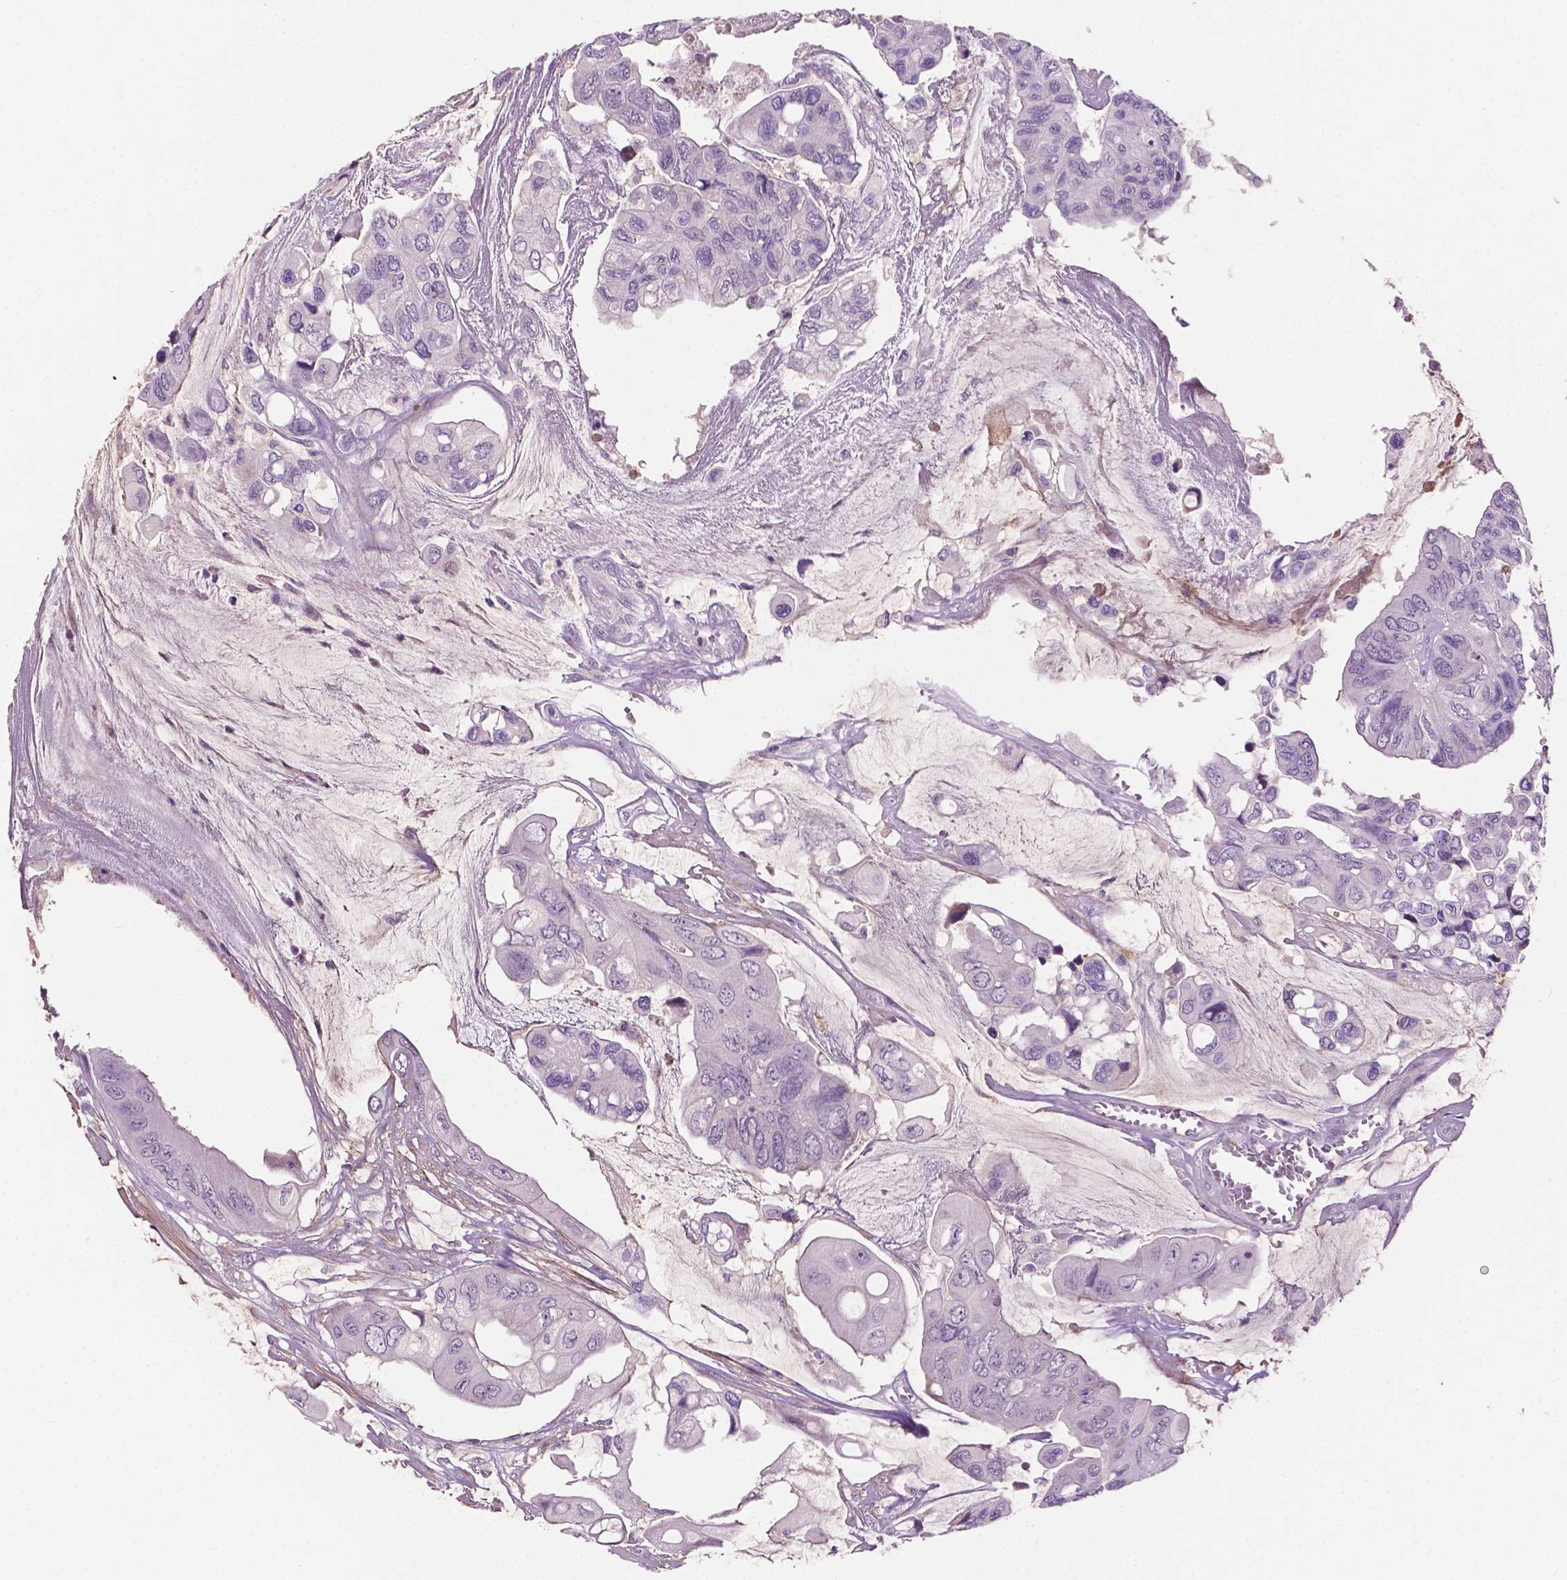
{"staining": {"intensity": "negative", "quantity": "none", "location": "none"}, "tissue": "colorectal cancer", "cell_type": "Tumor cells", "image_type": "cancer", "snomed": [{"axis": "morphology", "description": "Adenocarcinoma, NOS"}, {"axis": "topography", "description": "Rectum"}], "caption": "This photomicrograph is of adenocarcinoma (colorectal) stained with immunohistochemistry (IHC) to label a protein in brown with the nuclei are counter-stained blue. There is no staining in tumor cells. Brightfield microscopy of immunohistochemistry stained with DAB (3,3'-diaminobenzidine) (brown) and hematoxylin (blue), captured at high magnification.", "gene": "FBLN1", "patient": {"sex": "male", "age": 63}}